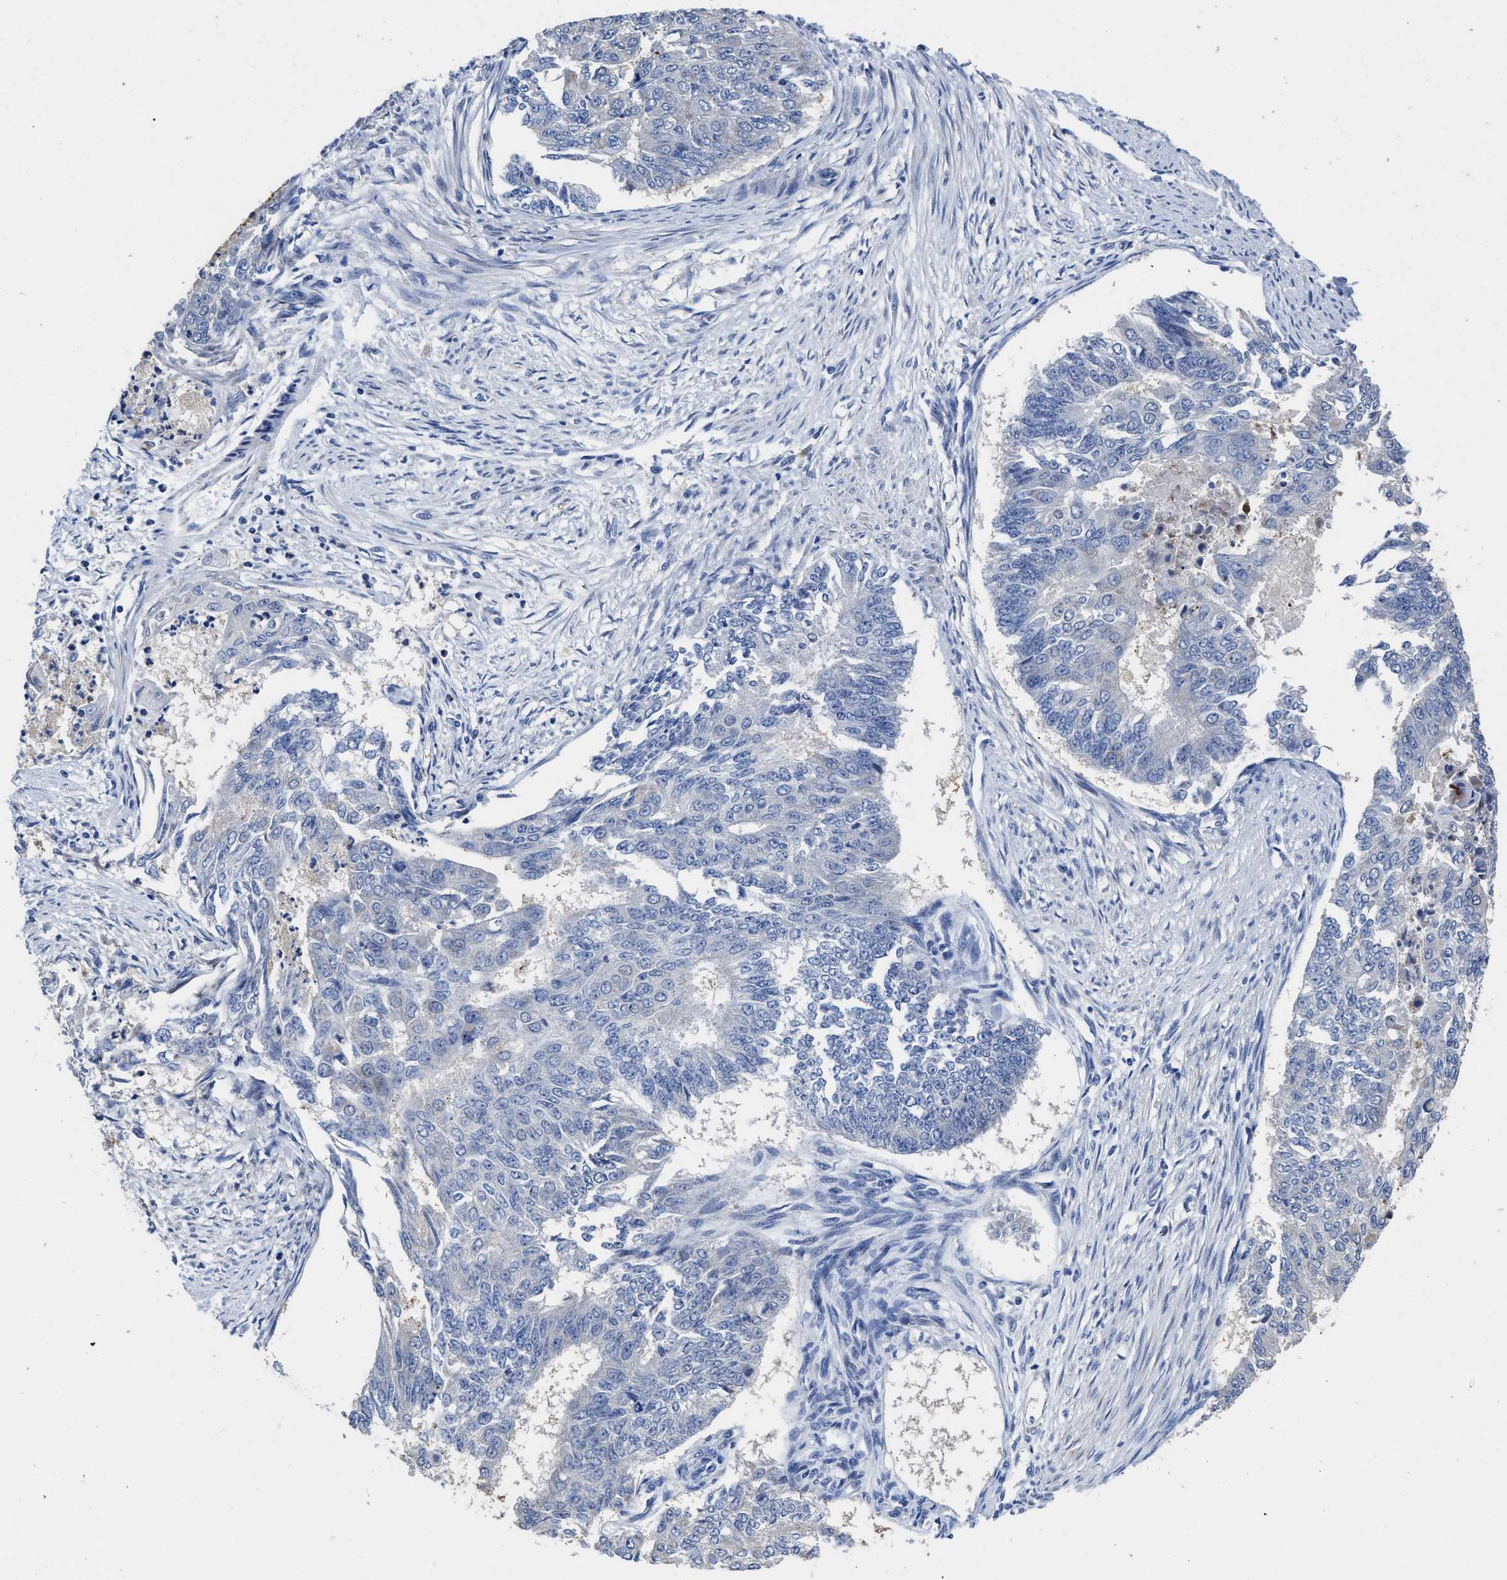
{"staining": {"intensity": "negative", "quantity": "none", "location": "none"}, "tissue": "endometrial cancer", "cell_type": "Tumor cells", "image_type": "cancer", "snomed": [{"axis": "morphology", "description": "Adenocarcinoma, NOS"}, {"axis": "topography", "description": "Endometrium"}], "caption": "Immunohistochemistry of adenocarcinoma (endometrial) demonstrates no expression in tumor cells.", "gene": "HOOK1", "patient": {"sex": "female", "age": 32}}